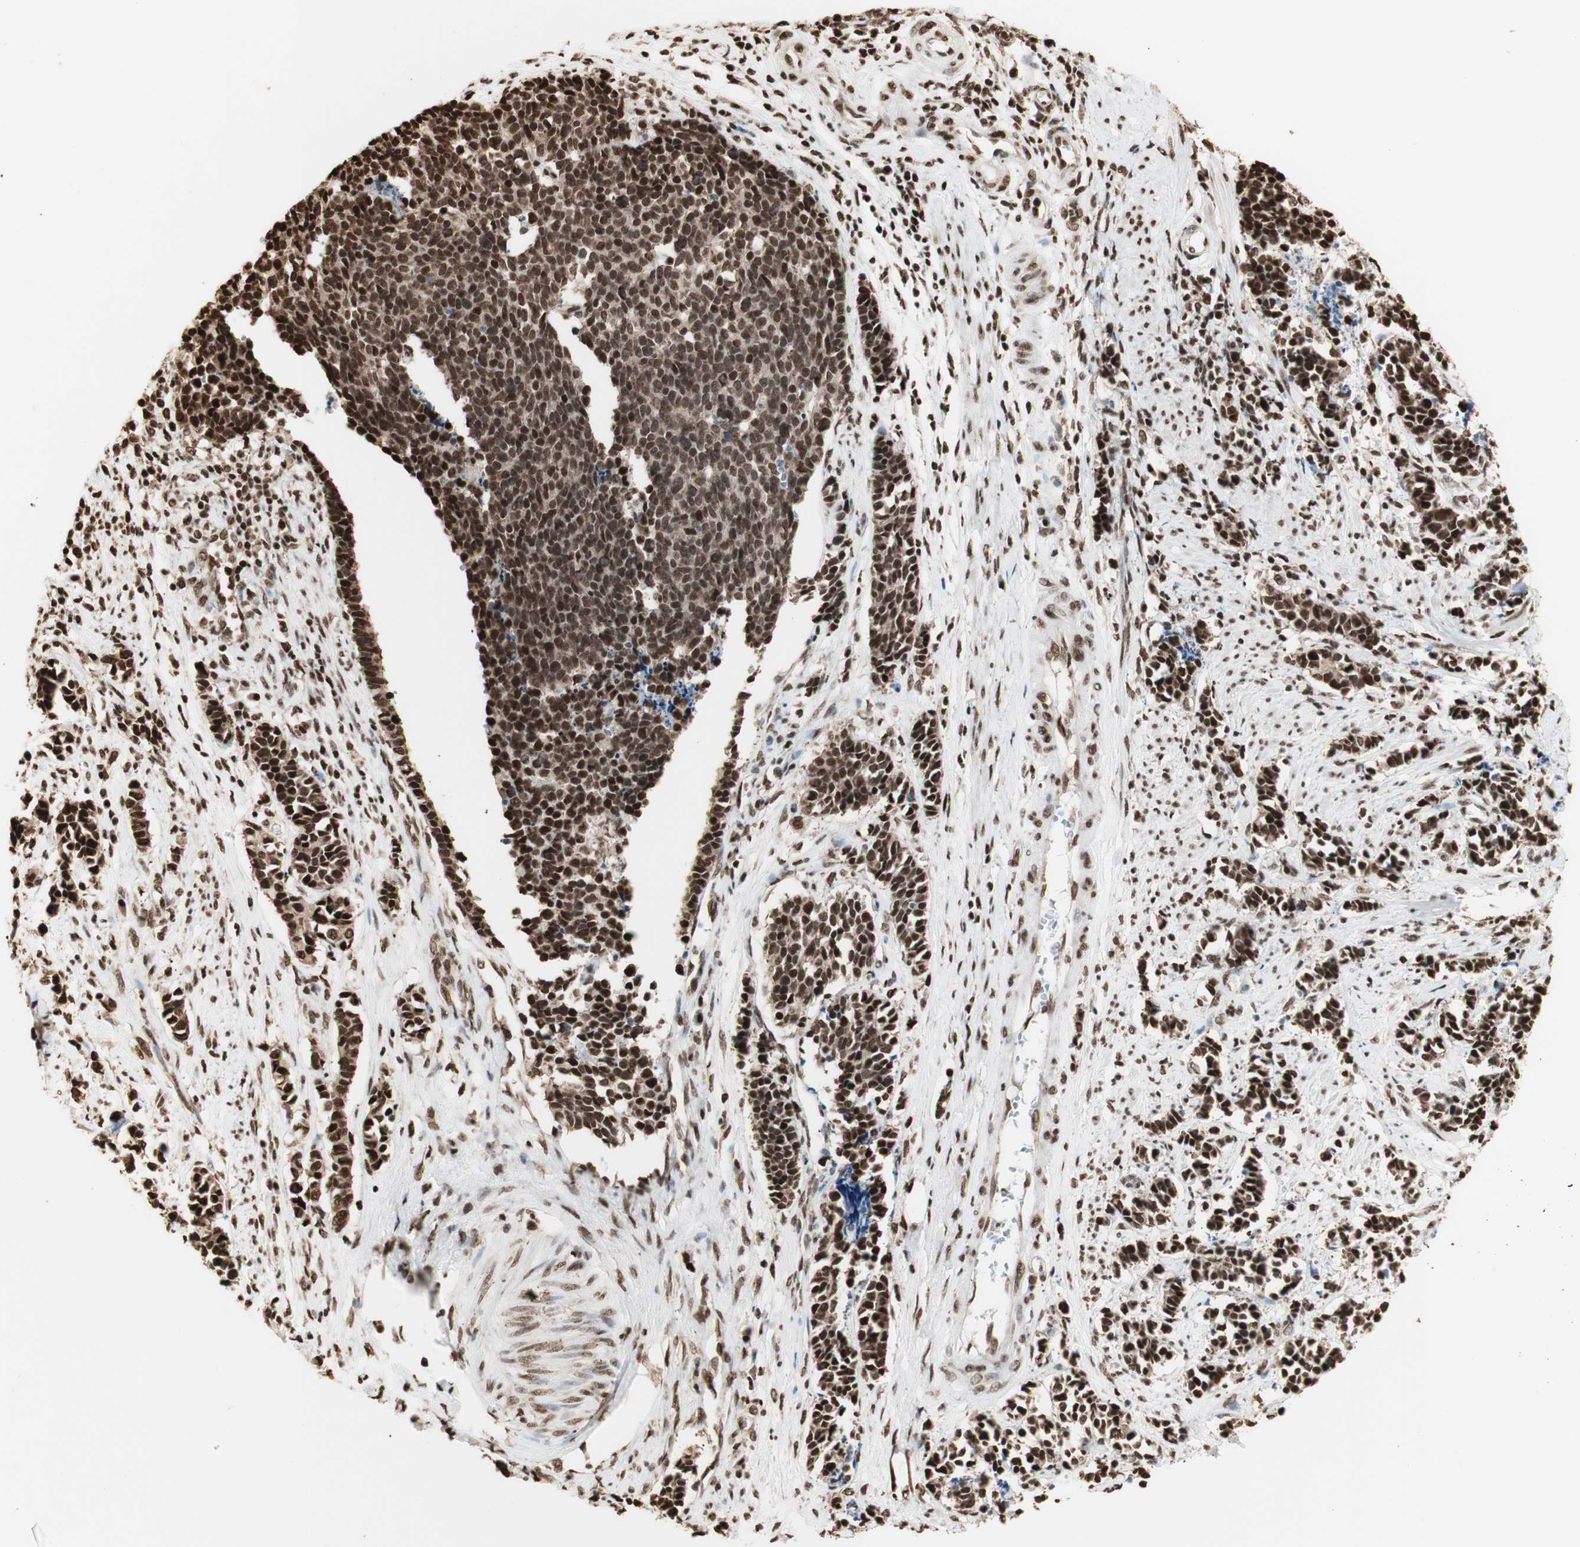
{"staining": {"intensity": "strong", "quantity": ">75%", "location": "nuclear"}, "tissue": "cervical cancer", "cell_type": "Tumor cells", "image_type": "cancer", "snomed": [{"axis": "morphology", "description": "Normal tissue, NOS"}, {"axis": "morphology", "description": "Squamous cell carcinoma, NOS"}, {"axis": "topography", "description": "Cervix"}], "caption": "A high-resolution histopathology image shows immunohistochemistry (IHC) staining of cervical squamous cell carcinoma, which demonstrates strong nuclear expression in approximately >75% of tumor cells. The protein of interest is shown in brown color, while the nuclei are stained blue.", "gene": "HNRNPA2B1", "patient": {"sex": "female", "age": 35}}